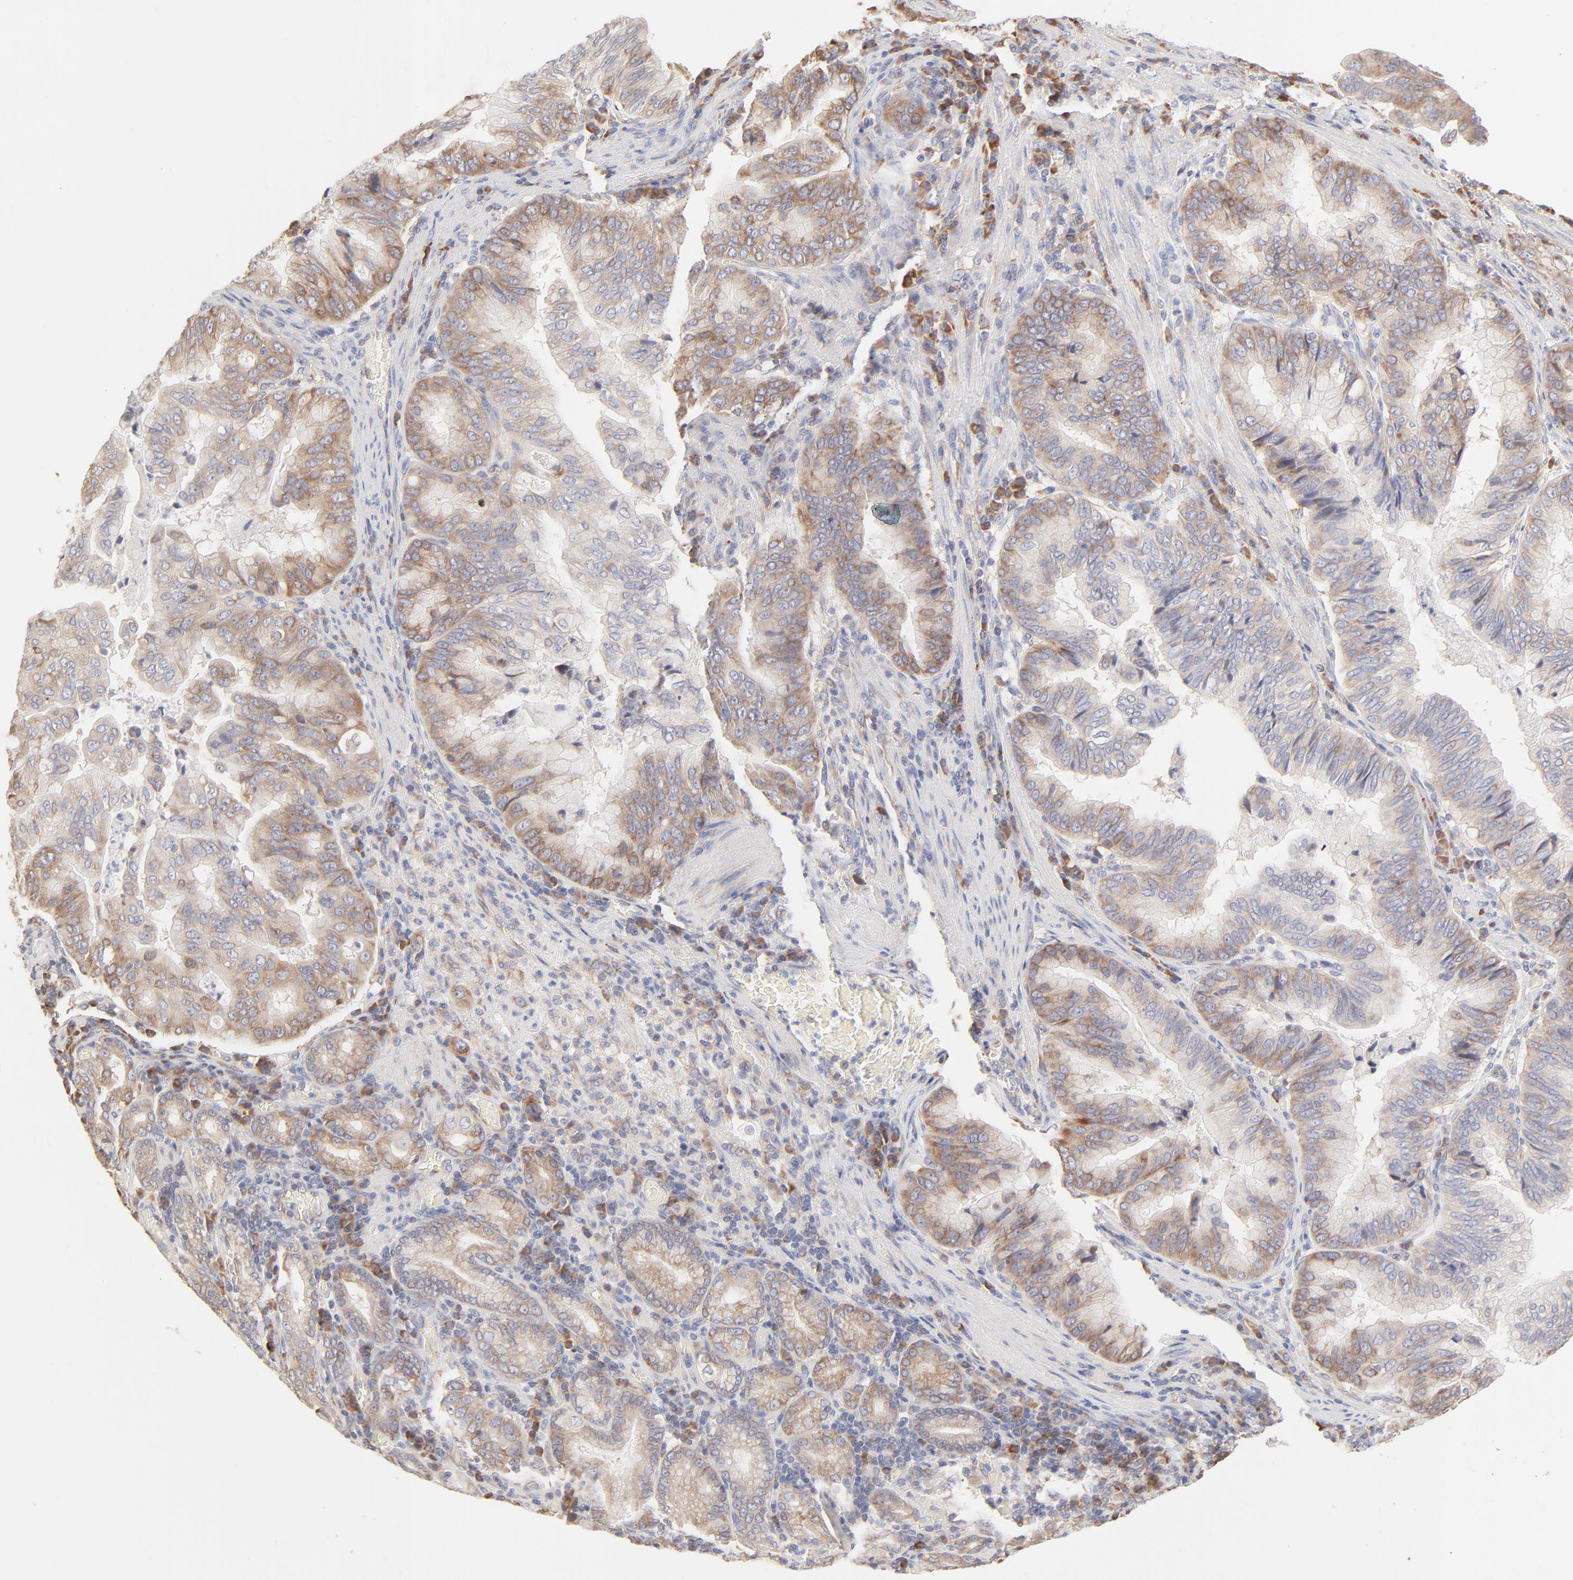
{"staining": {"intensity": "moderate", "quantity": ">75%", "location": "cytoplasmic/membranous"}, "tissue": "stomach cancer", "cell_type": "Tumor cells", "image_type": "cancer", "snomed": [{"axis": "morphology", "description": "Adenocarcinoma, NOS"}, {"axis": "topography", "description": "Stomach, upper"}], "caption": "DAB (3,3'-diaminobenzidine) immunohistochemical staining of human stomach cancer shows moderate cytoplasmic/membranous protein positivity in approximately >75% of tumor cells.", "gene": "RPS21", "patient": {"sex": "male", "age": 80}}